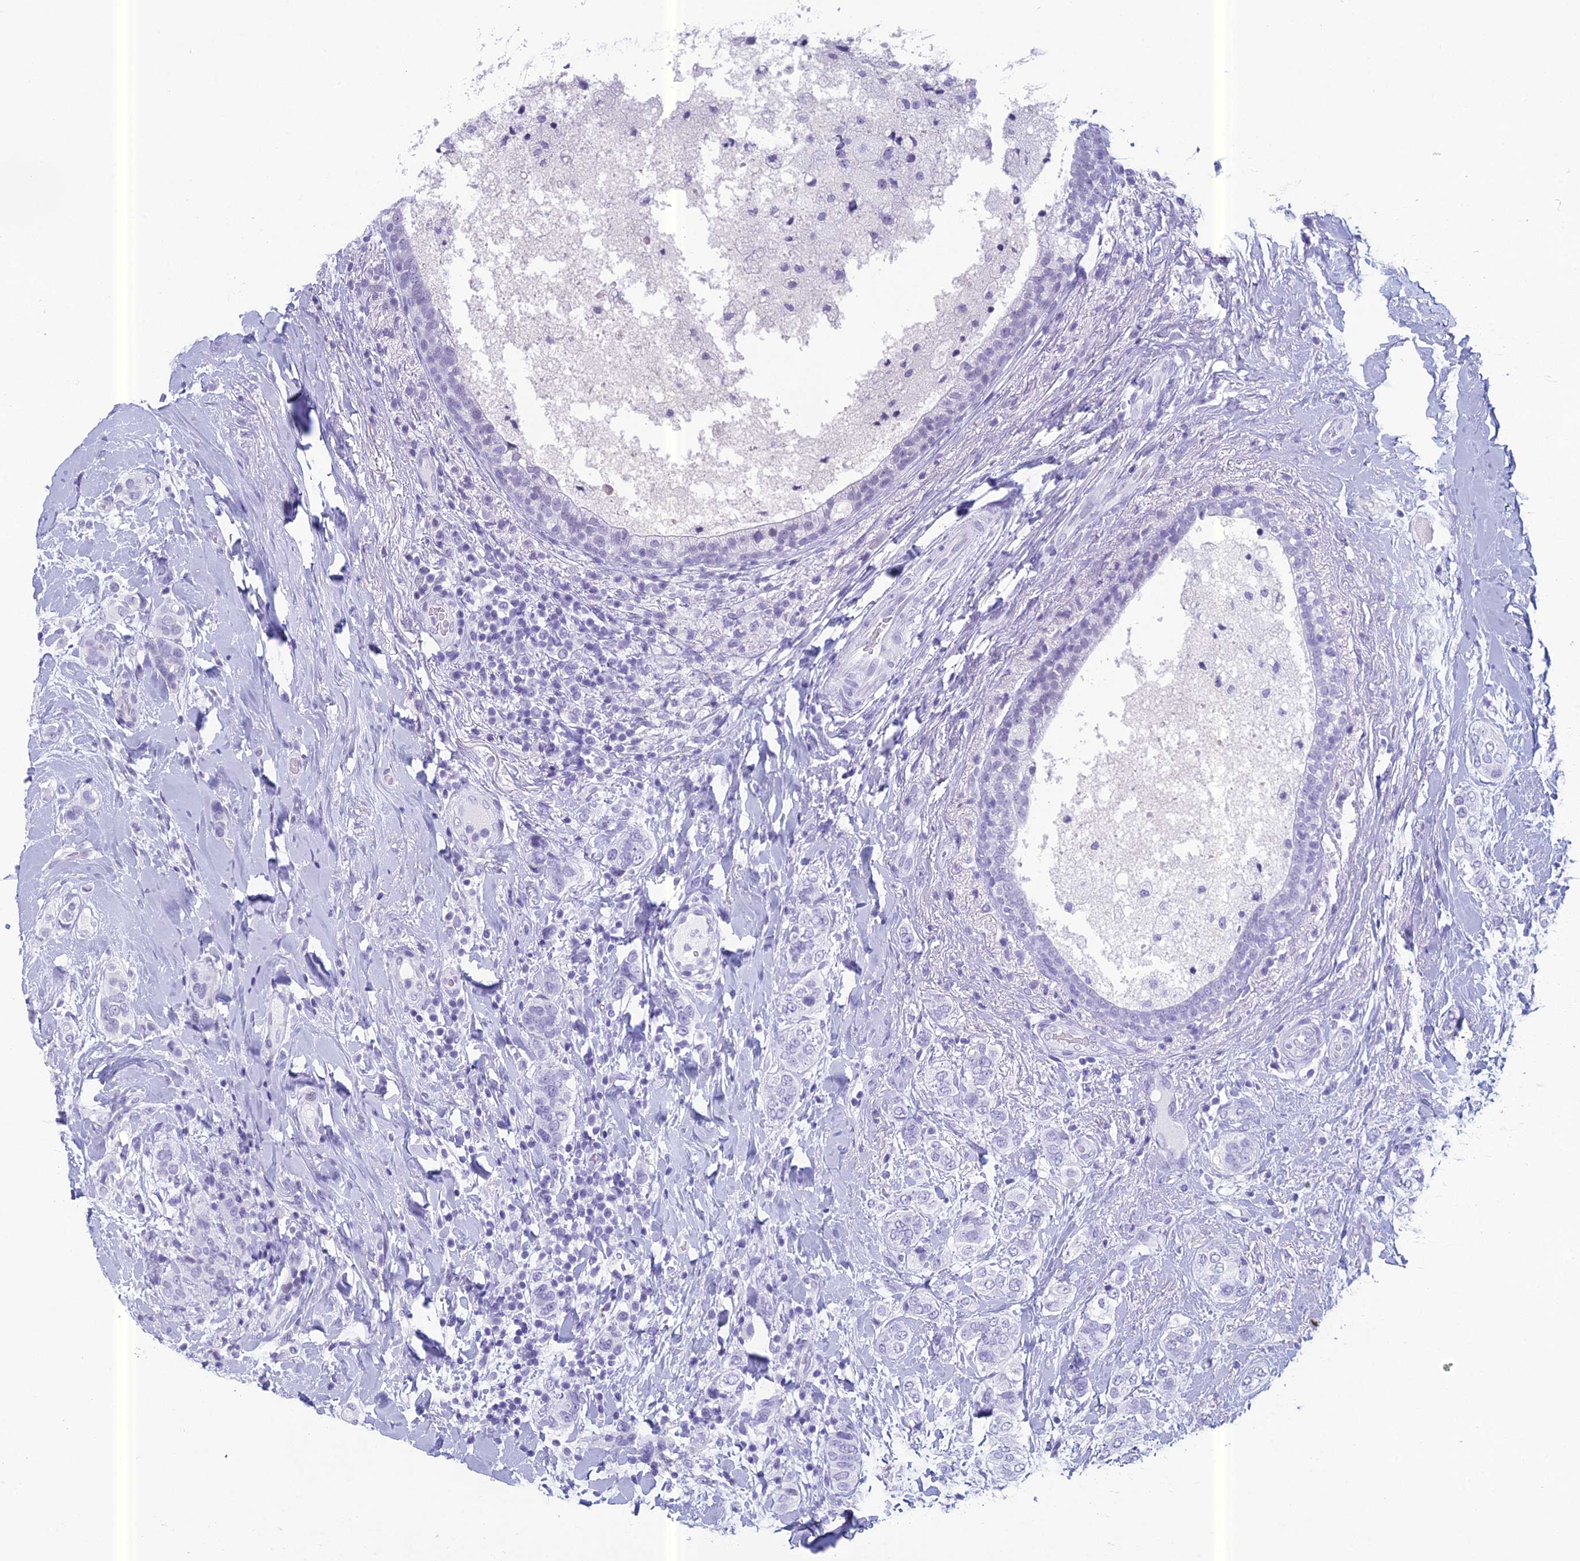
{"staining": {"intensity": "negative", "quantity": "none", "location": "none"}, "tissue": "breast cancer", "cell_type": "Tumor cells", "image_type": "cancer", "snomed": [{"axis": "morphology", "description": "Lobular carcinoma"}, {"axis": "topography", "description": "Breast"}], "caption": "Immunohistochemical staining of breast cancer (lobular carcinoma) shows no significant expression in tumor cells. Brightfield microscopy of immunohistochemistry stained with DAB (3,3'-diaminobenzidine) (brown) and hematoxylin (blue), captured at high magnification.", "gene": "RGS17", "patient": {"sex": "female", "age": 51}}